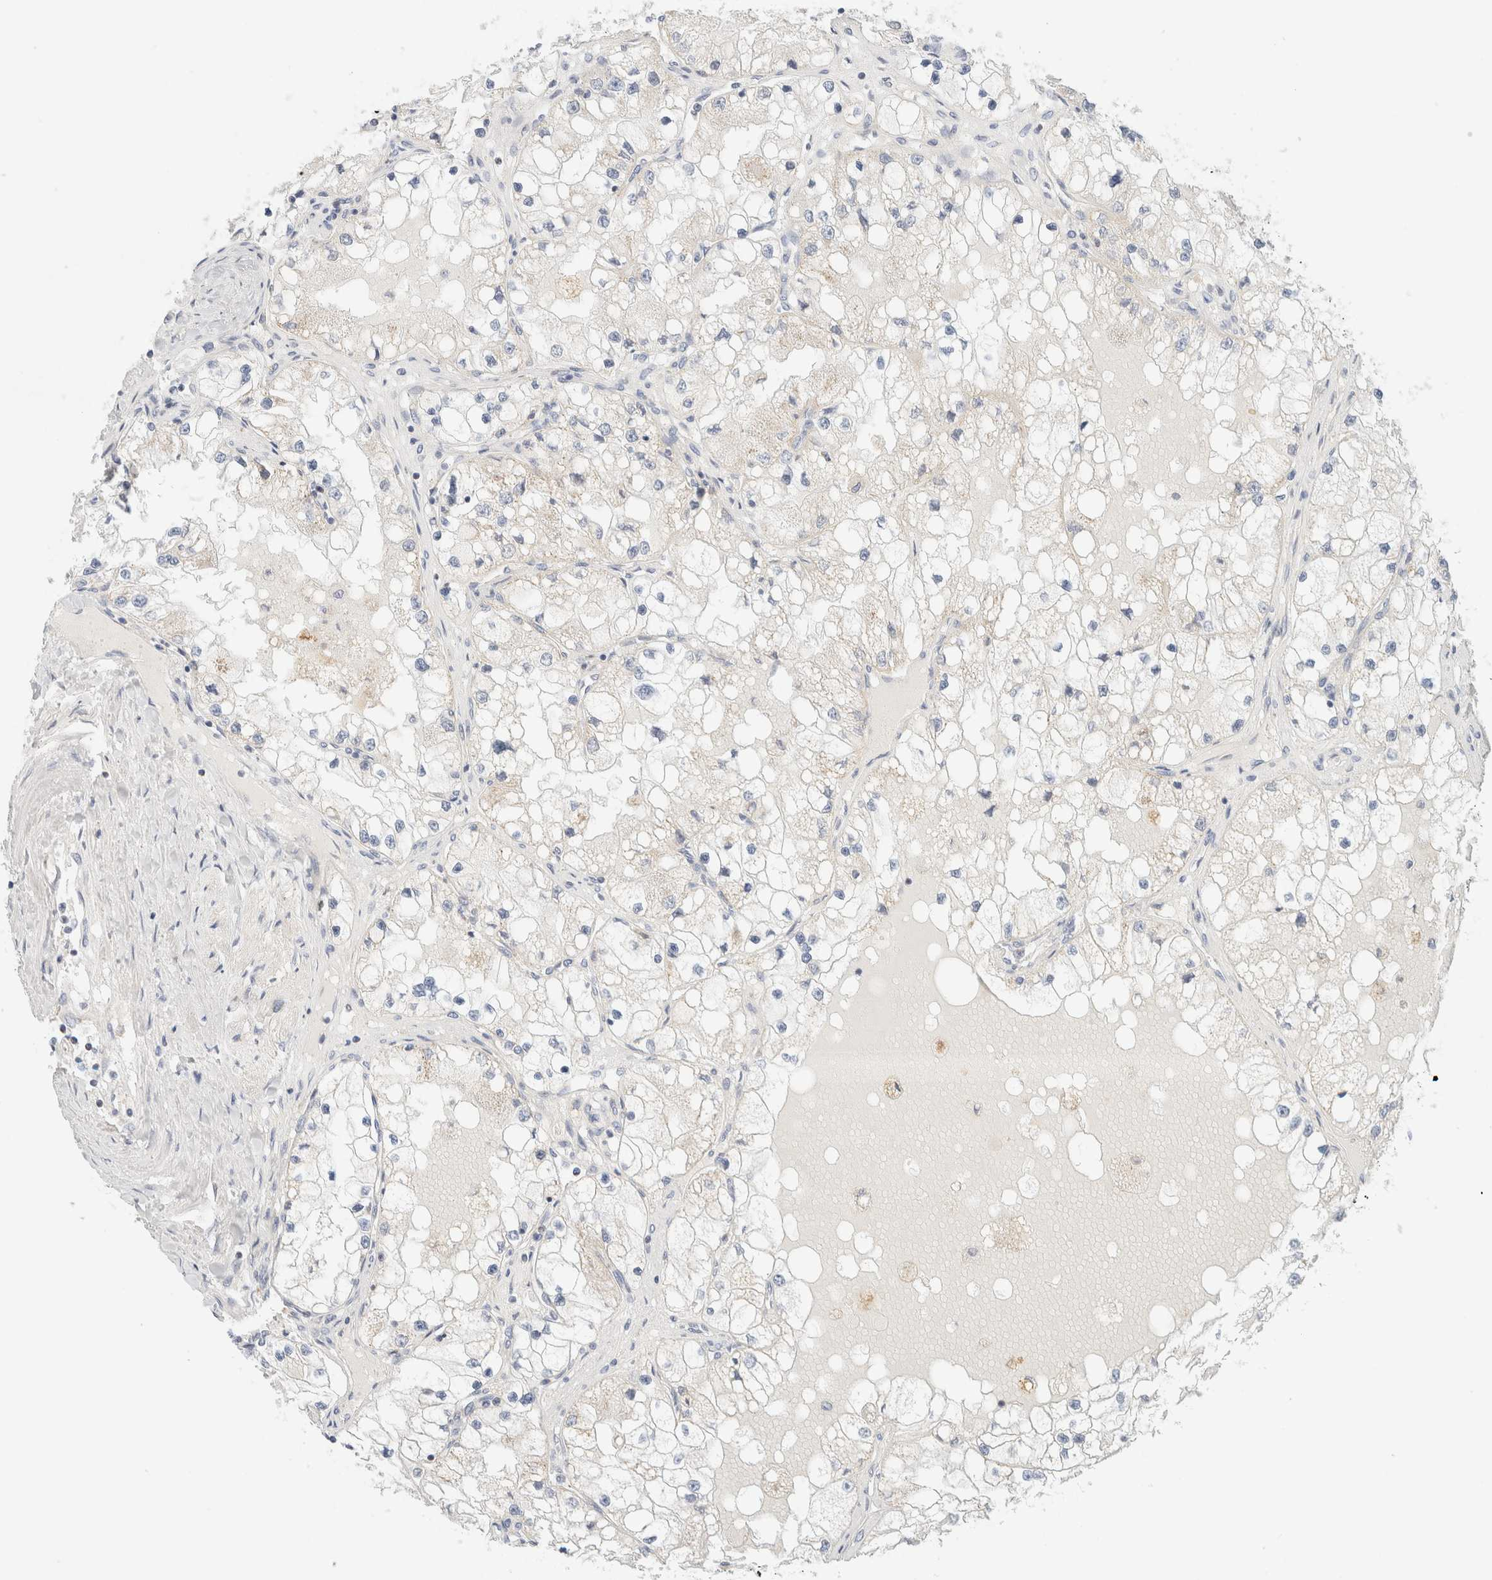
{"staining": {"intensity": "negative", "quantity": "none", "location": "none"}, "tissue": "renal cancer", "cell_type": "Tumor cells", "image_type": "cancer", "snomed": [{"axis": "morphology", "description": "Adenocarcinoma, NOS"}, {"axis": "topography", "description": "Kidney"}], "caption": "There is no significant positivity in tumor cells of adenocarcinoma (renal).", "gene": "HDHD3", "patient": {"sex": "male", "age": 68}}